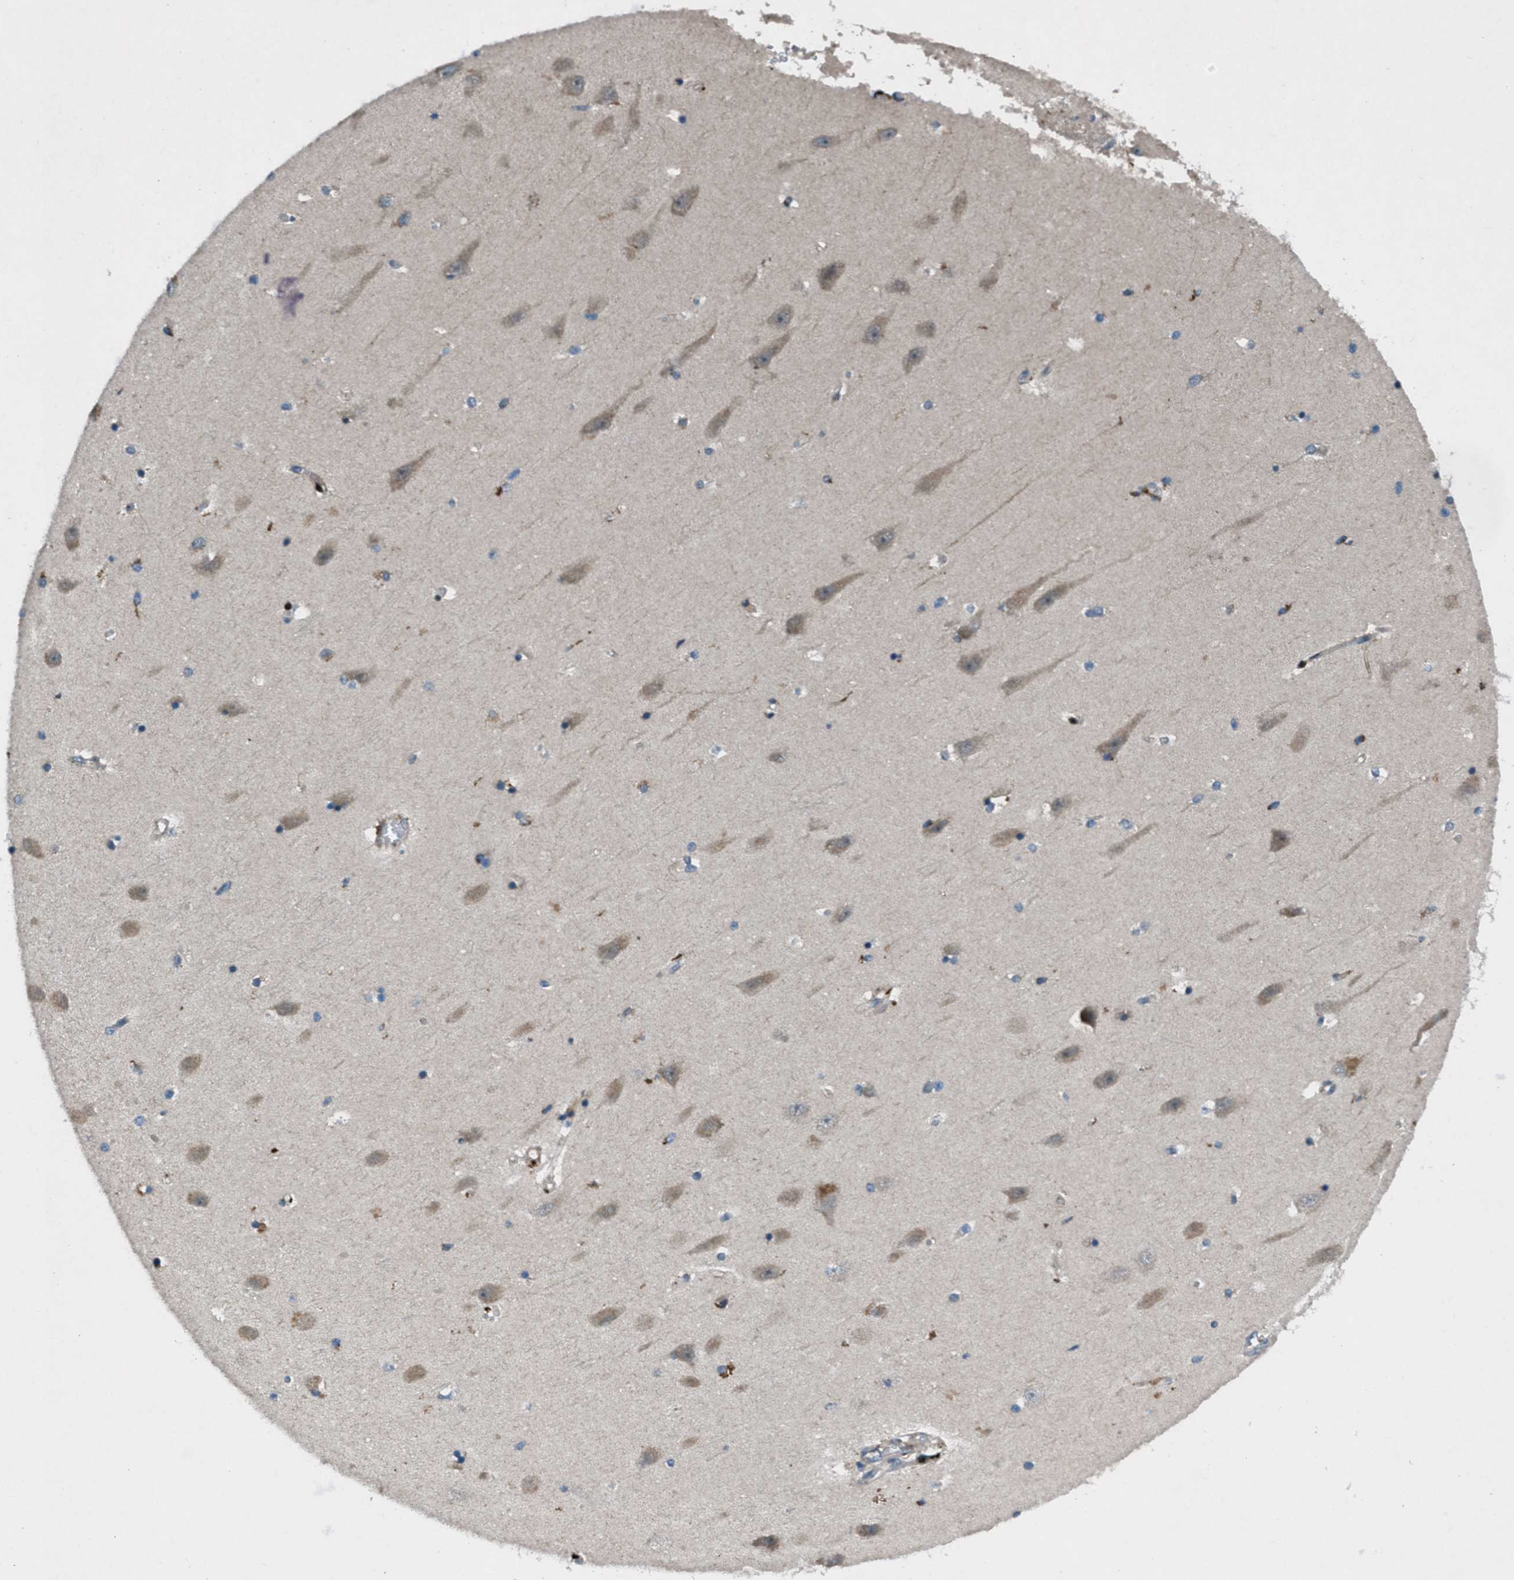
{"staining": {"intensity": "negative", "quantity": "none", "location": "none"}, "tissue": "hippocampus", "cell_type": "Glial cells", "image_type": "normal", "snomed": [{"axis": "morphology", "description": "Normal tissue, NOS"}, {"axis": "topography", "description": "Hippocampus"}], "caption": "Immunohistochemical staining of unremarkable hippocampus exhibits no significant positivity in glial cells.", "gene": "CLEC2D", "patient": {"sex": "male", "age": 45}}